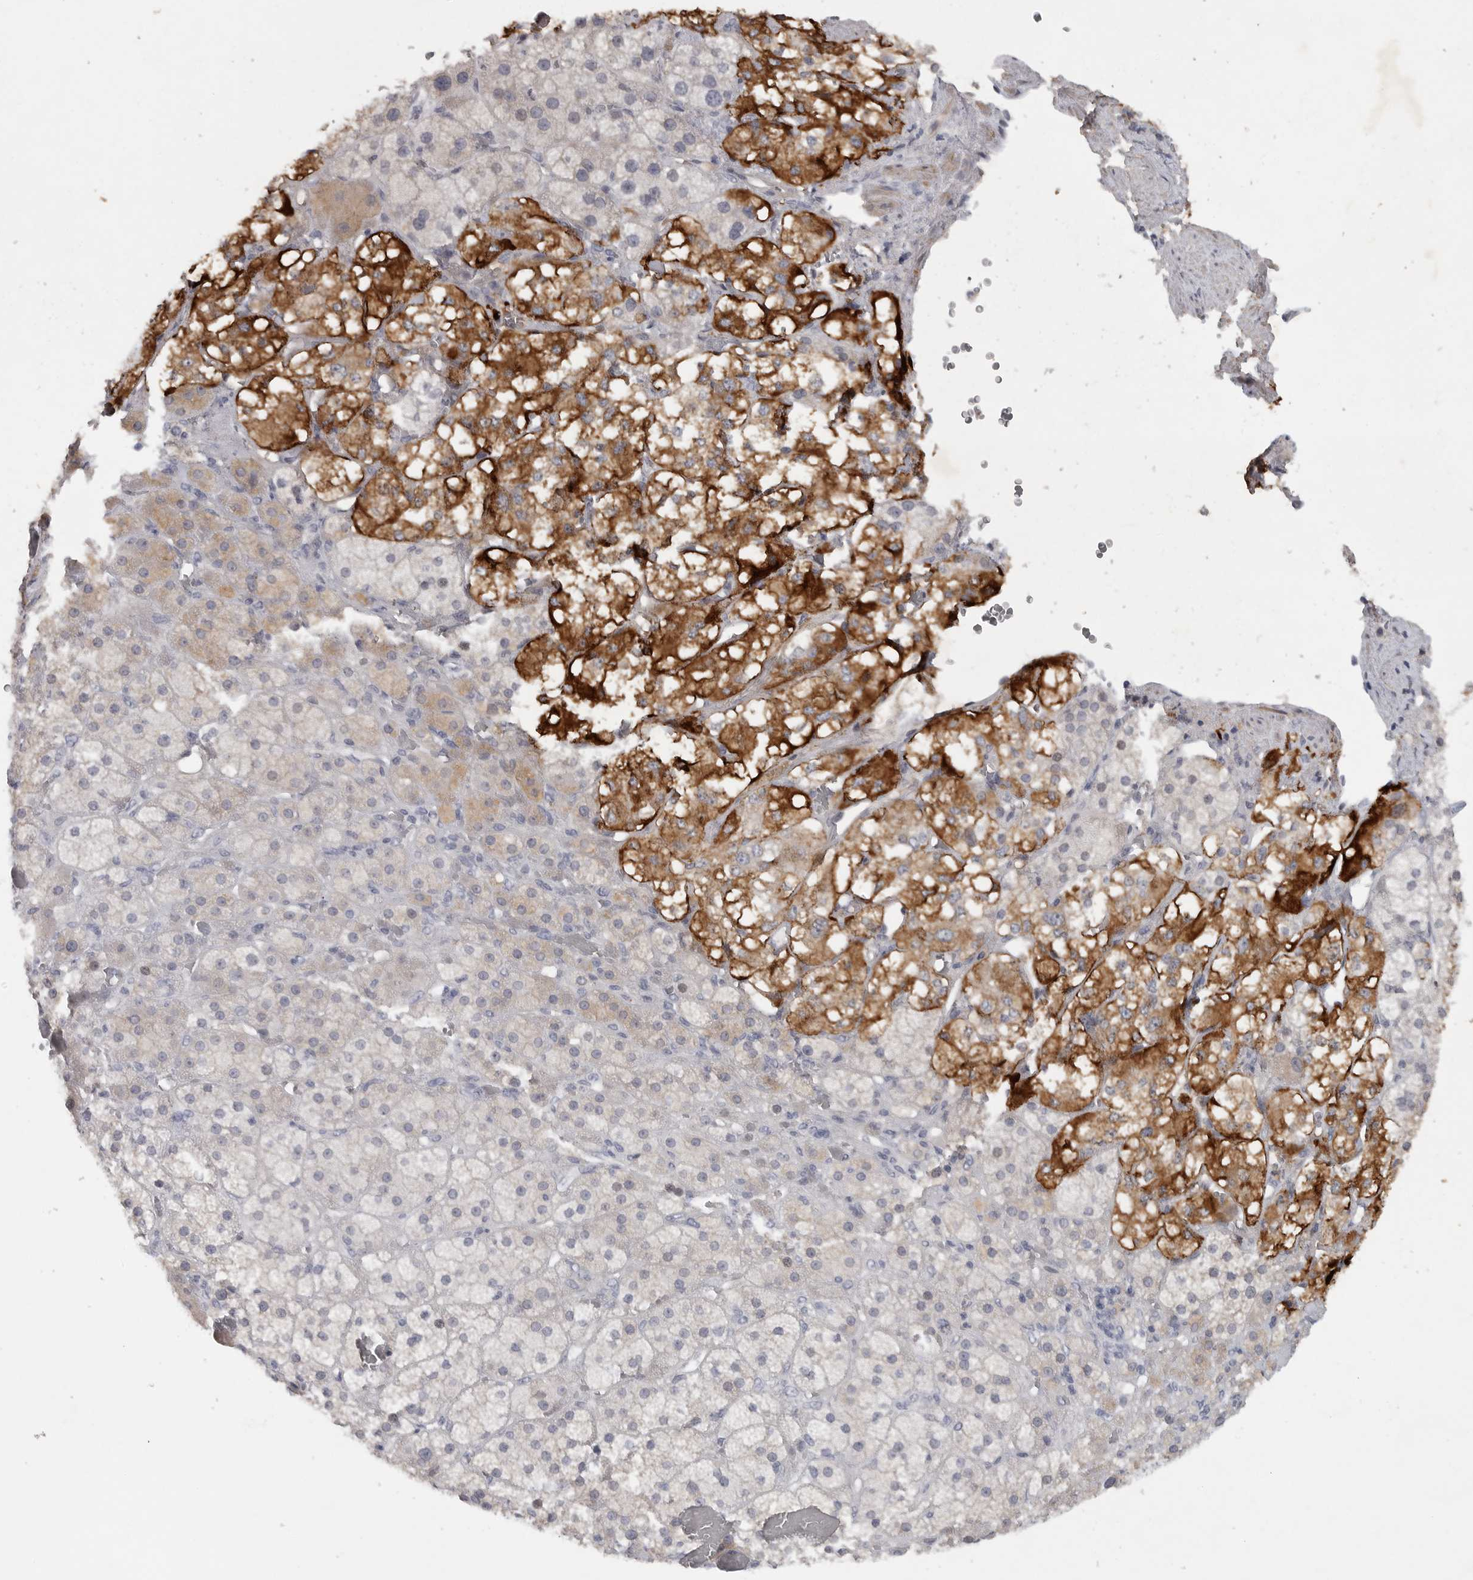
{"staining": {"intensity": "strong", "quantity": "<25%", "location": "cytoplasmic/membranous"}, "tissue": "adrenal gland", "cell_type": "Glandular cells", "image_type": "normal", "snomed": [{"axis": "morphology", "description": "Normal tissue, NOS"}, {"axis": "topography", "description": "Adrenal gland"}], "caption": "This is an image of IHC staining of benign adrenal gland, which shows strong positivity in the cytoplasmic/membranous of glandular cells.", "gene": "TNR", "patient": {"sex": "male", "age": 57}}